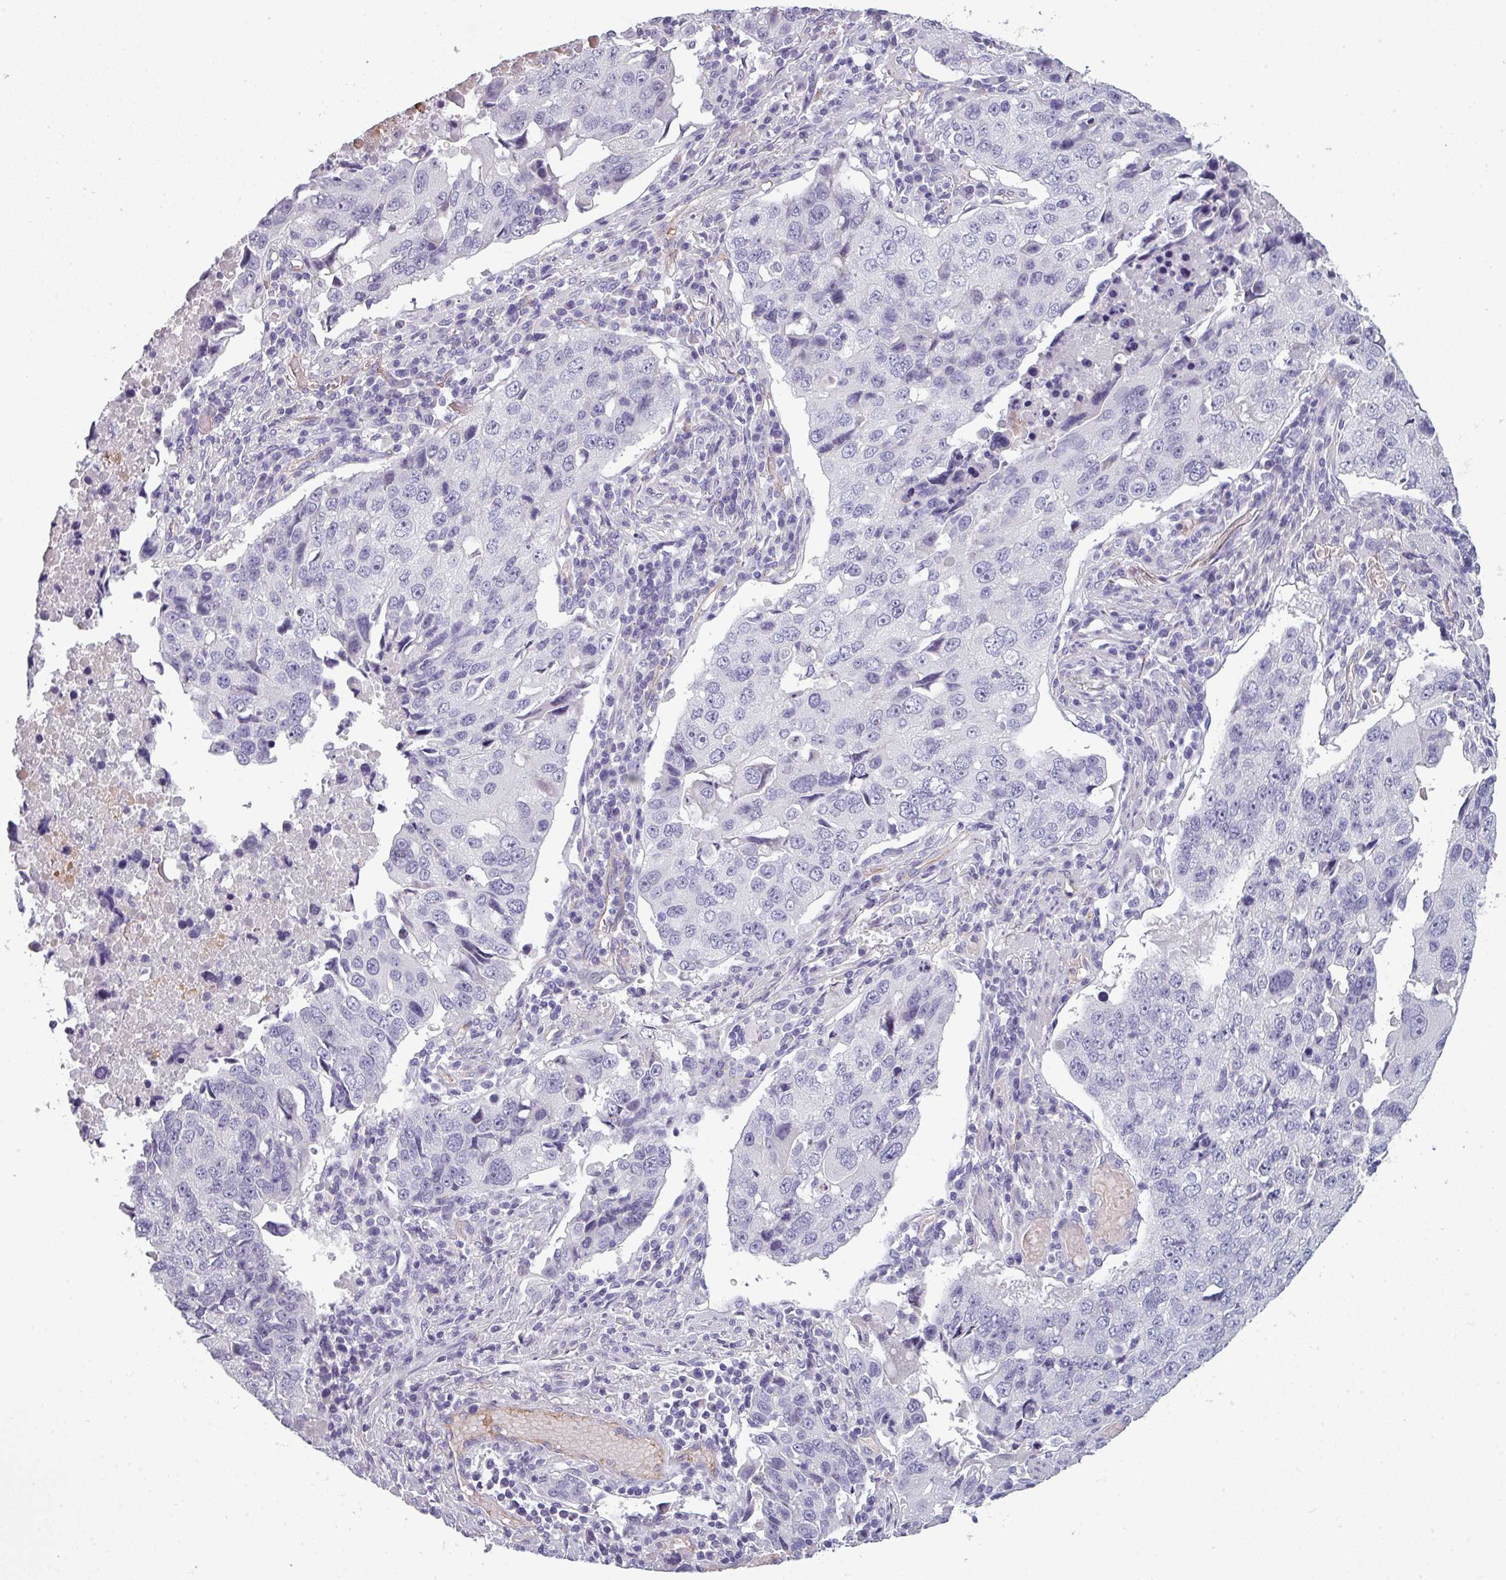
{"staining": {"intensity": "negative", "quantity": "none", "location": "none"}, "tissue": "lung cancer", "cell_type": "Tumor cells", "image_type": "cancer", "snomed": [{"axis": "morphology", "description": "Squamous cell carcinoma, NOS"}, {"axis": "topography", "description": "Lung"}], "caption": "Immunohistochemical staining of human lung squamous cell carcinoma shows no significant positivity in tumor cells.", "gene": "AREL1", "patient": {"sex": "female", "age": 66}}